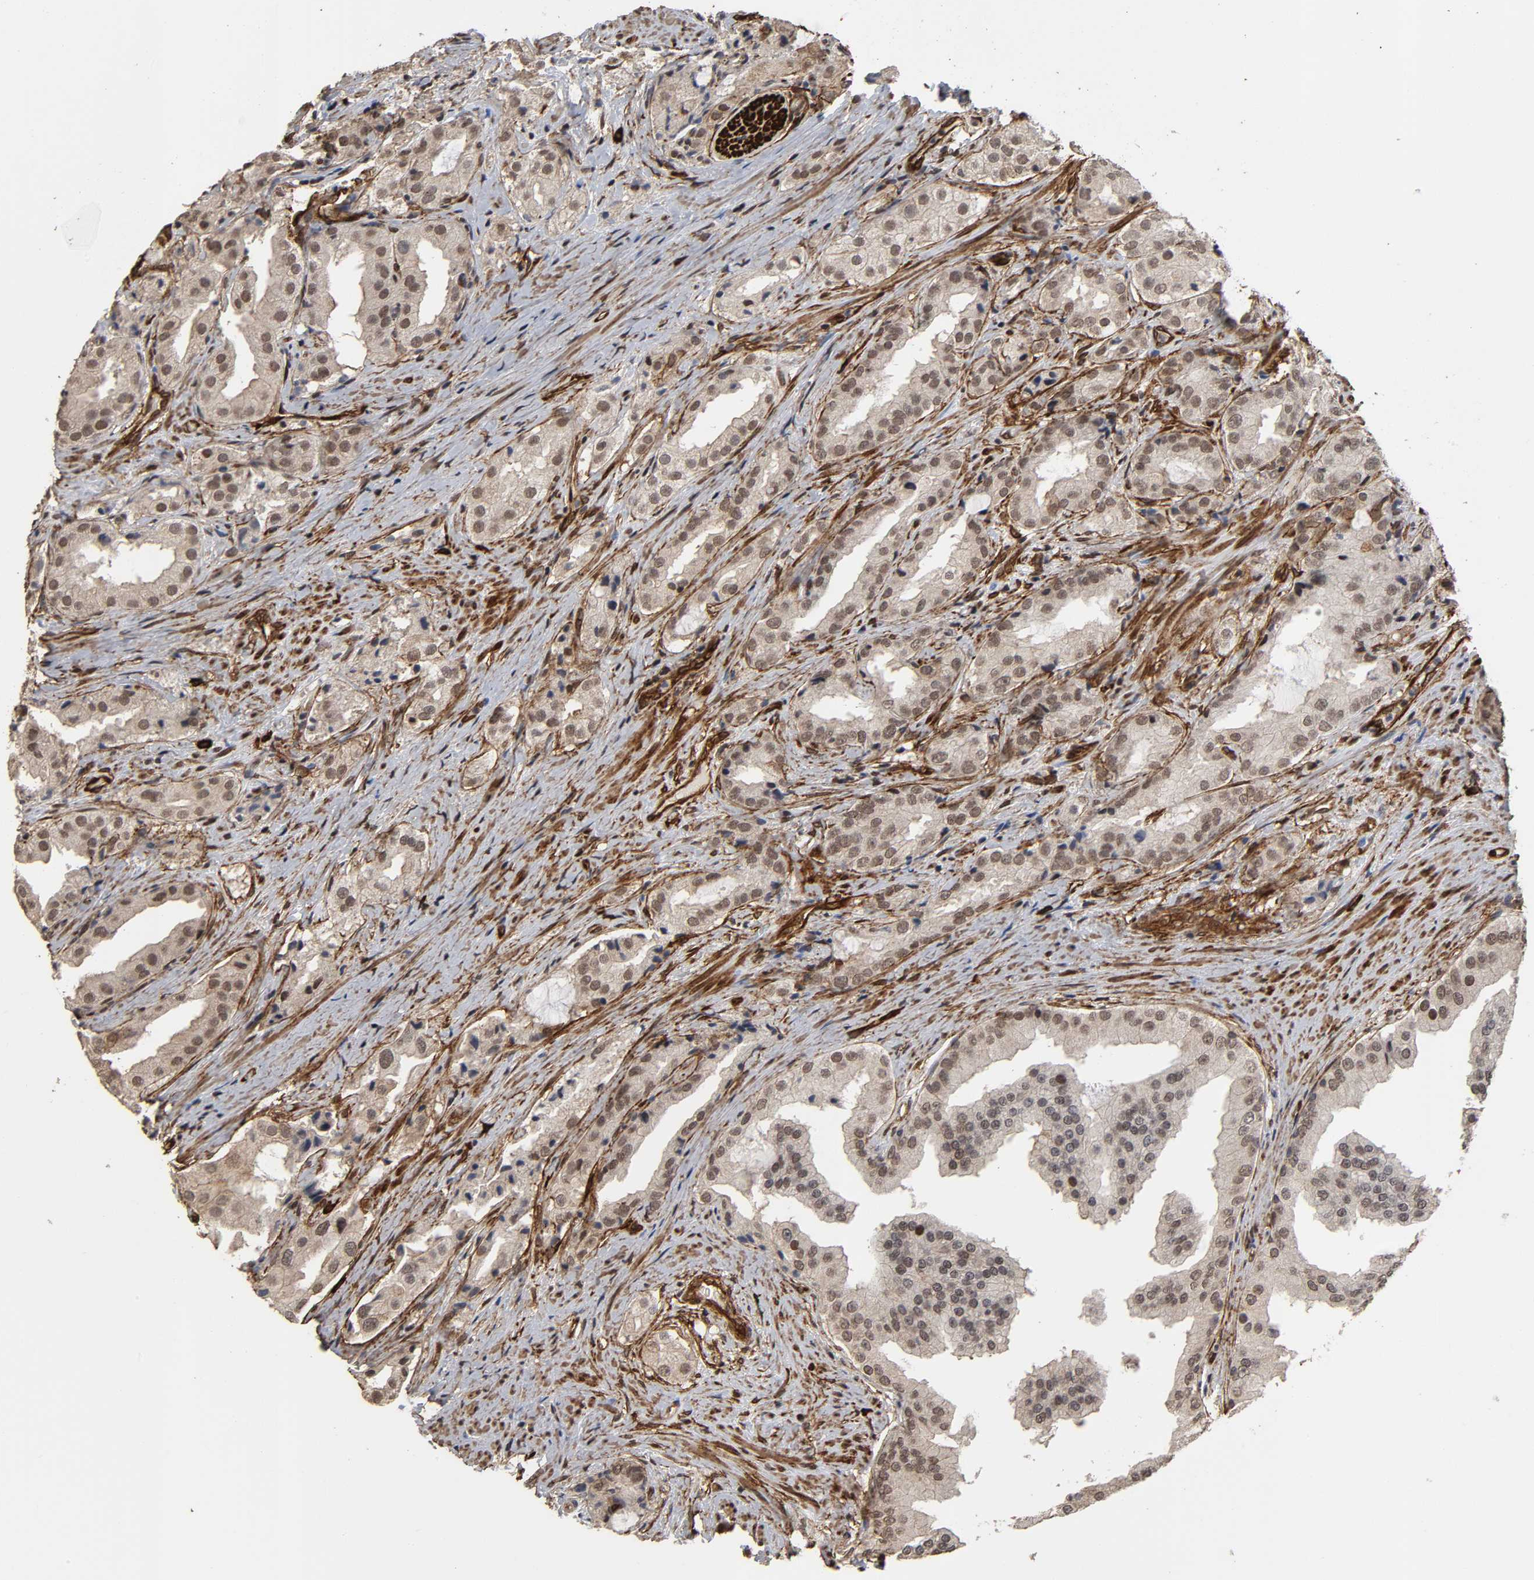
{"staining": {"intensity": "weak", "quantity": ">75%", "location": "cytoplasmic/membranous,nuclear"}, "tissue": "prostate cancer", "cell_type": "Tumor cells", "image_type": "cancer", "snomed": [{"axis": "morphology", "description": "Adenocarcinoma, High grade"}, {"axis": "topography", "description": "Prostate"}], "caption": "Immunohistochemistry (DAB (3,3'-diaminobenzidine)) staining of human prostate cancer (adenocarcinoma (high-grade)) displays weak cytoplasmic/membranous and nuclear protein staining in about >75% of tumor cells.", "gene": "AHNAK2", "patient": {"sex": "male", "age": 73}}